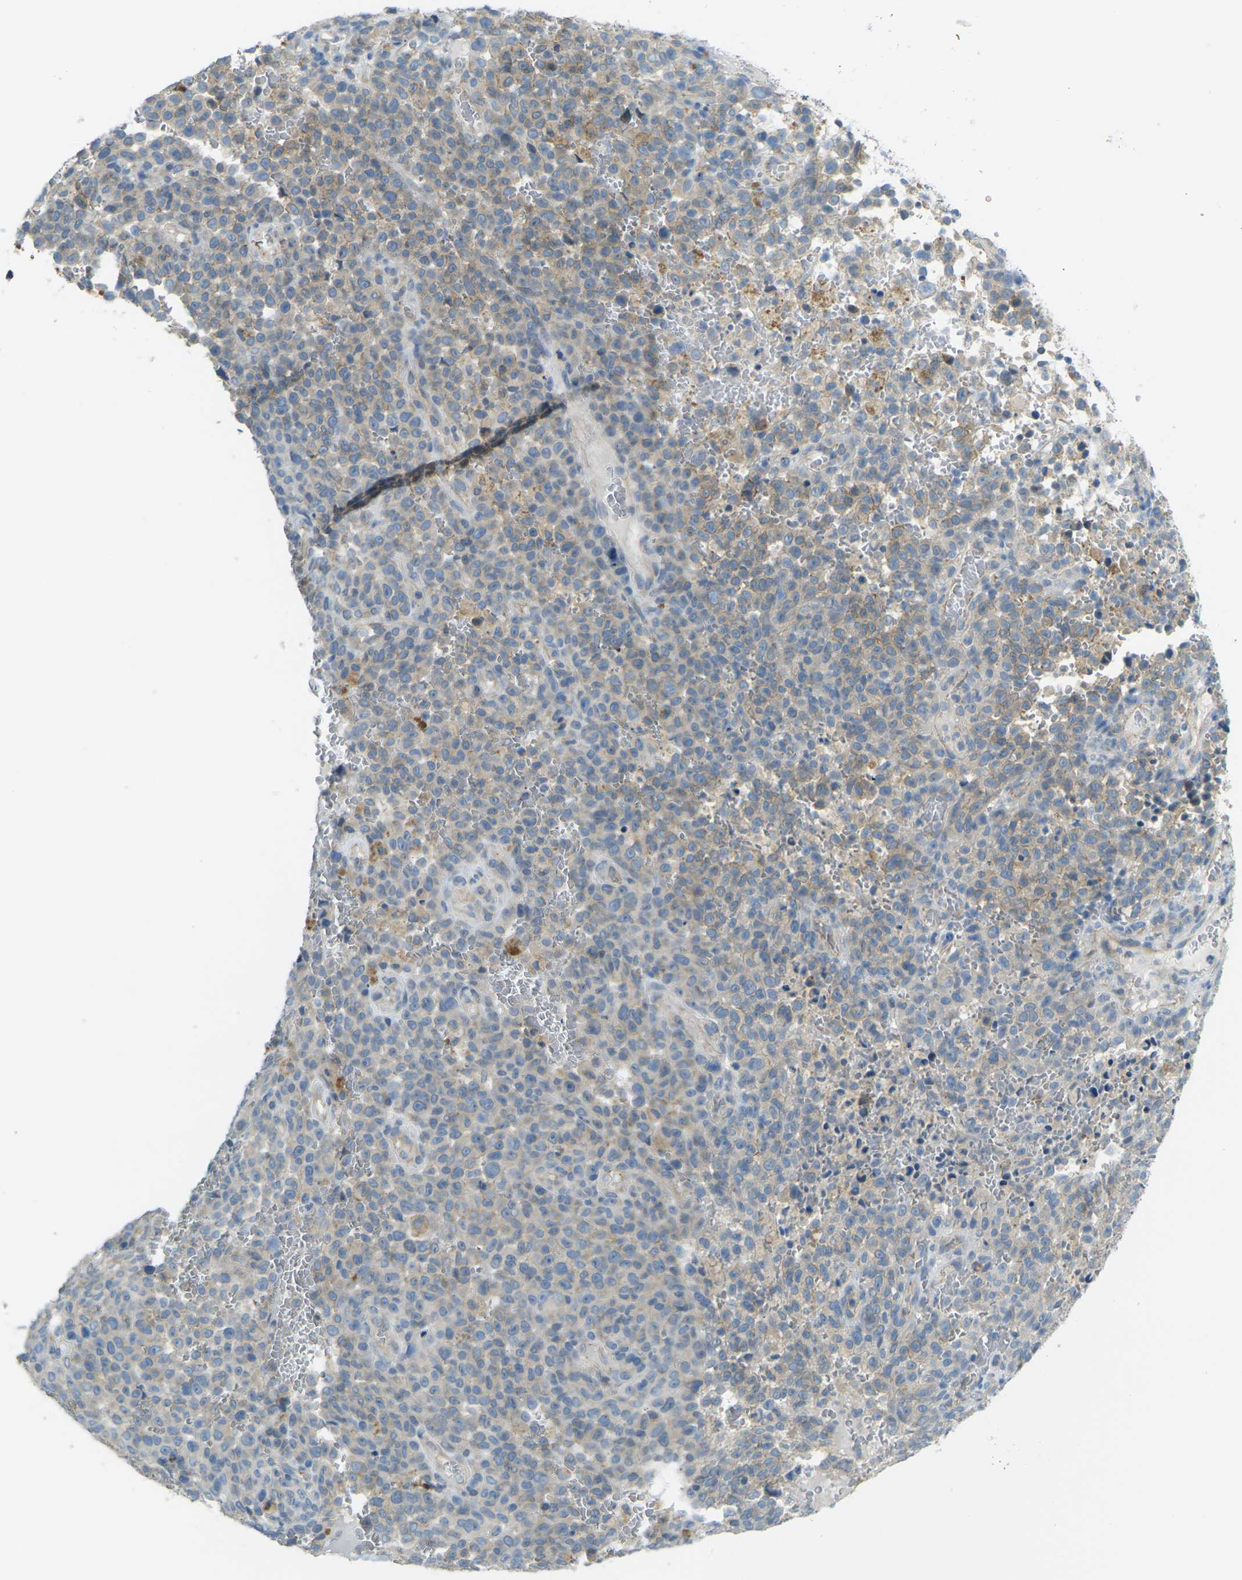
{"staining": {"intensity": "weak", "quantity": "<25%", "location": "cytoplasmic/membranous"}, "tissue": "melanoma", "cell_type": "Tumor cells", "image_type": "cancer", "snomed": [{"axis": "morphology", "description": "Malignant melanoma, NOS"}, {"axis": "topography", "description": "Skin"}], "caption": "This is an IHC photomicrograph of human melanoma. There is no staining in tumor cells.", "gene": "RHBDD1", "patient": {"sex": "female", "age": 82}}